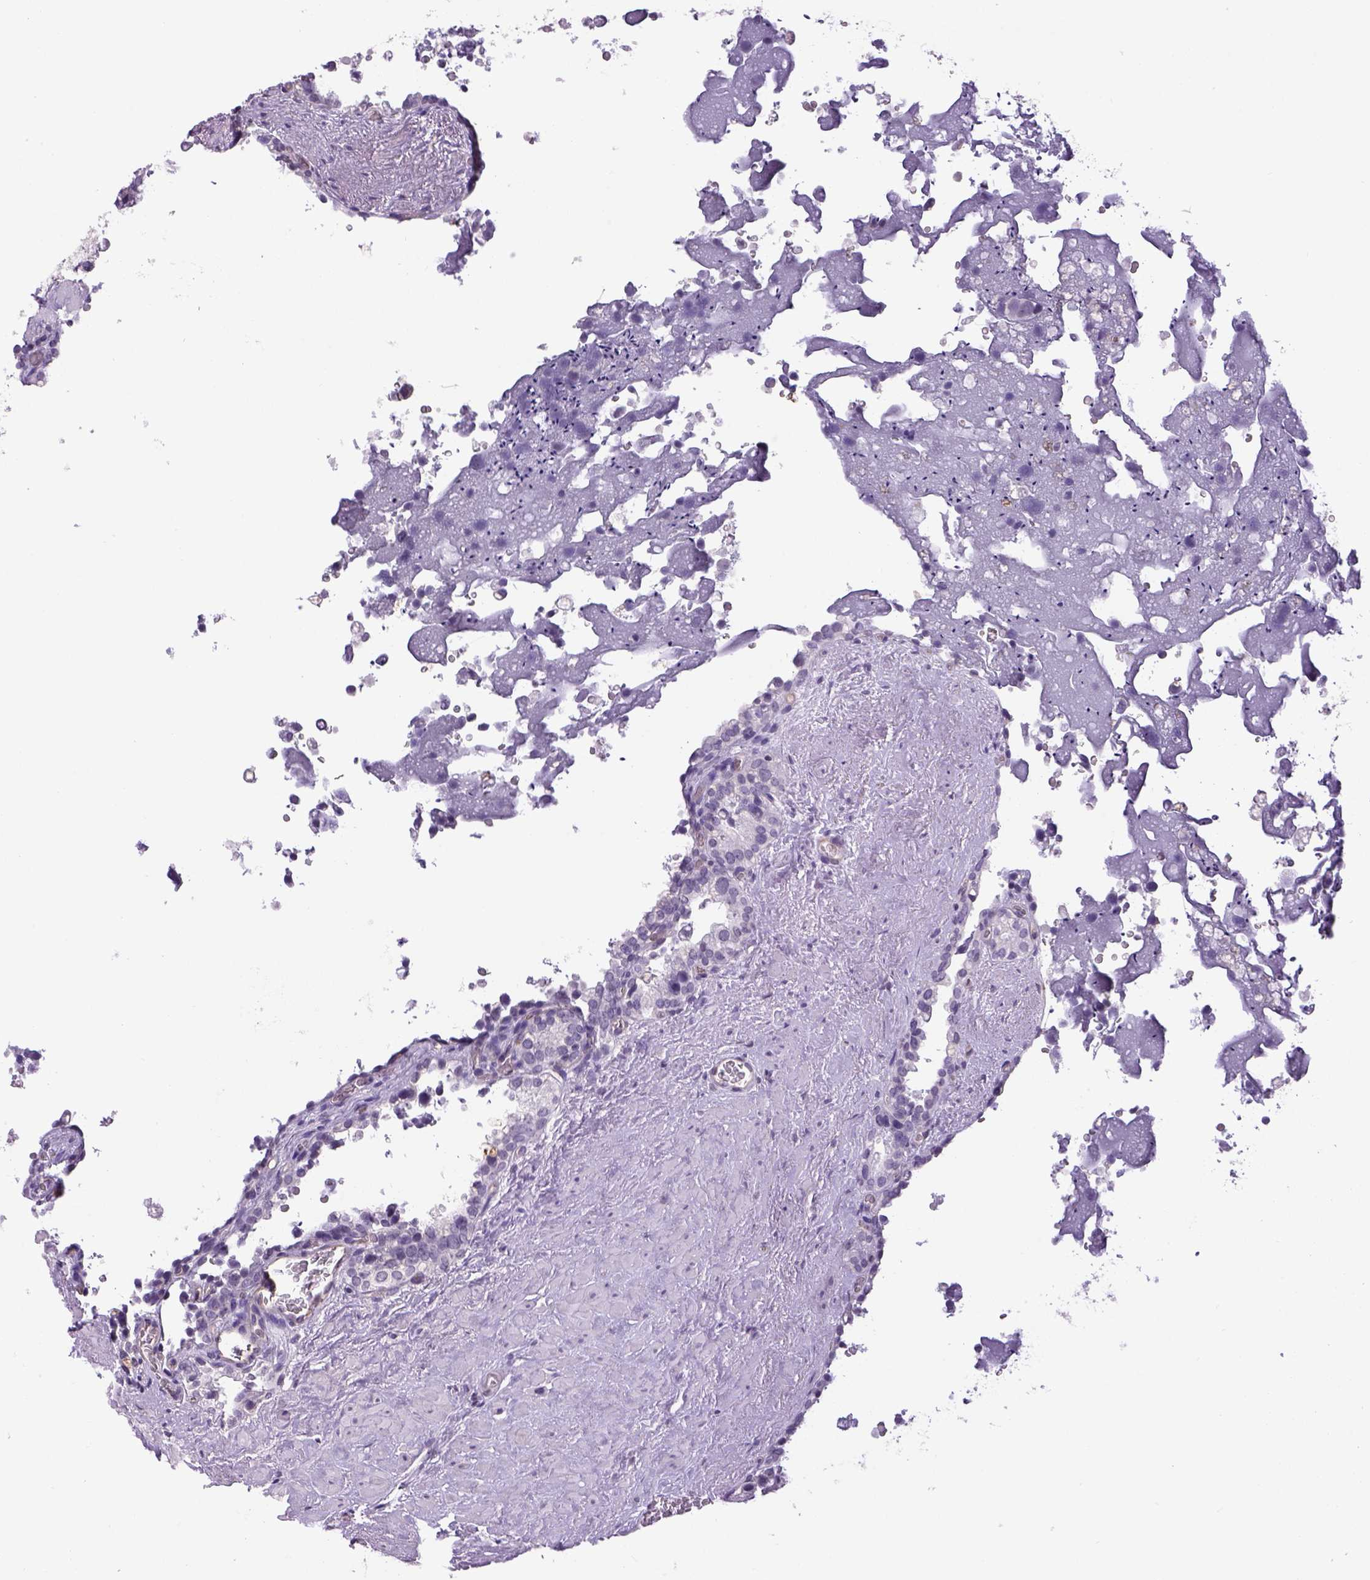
{"staining": {"intensity": "negative", "quantity": "none", "location": "none"}, "tissue": "seminal vesicle", "cell_type": "Glandular cells", "image_type": "normal", "snomed": [{"axis": "morphology", "description": "Normal tissue, NOS"}, {"axis": "topography", "description": "Seminal veicle"}], "caption": "Immunohistochemistry of benign human seminal vesicle displays no expression in glandular cells. The staining is performed using DAB brown chromogen with nuclei counter-stained in using hematoxylin.", "gene": "PRRT1", "patient": {"sex": "male", "age": 71}}